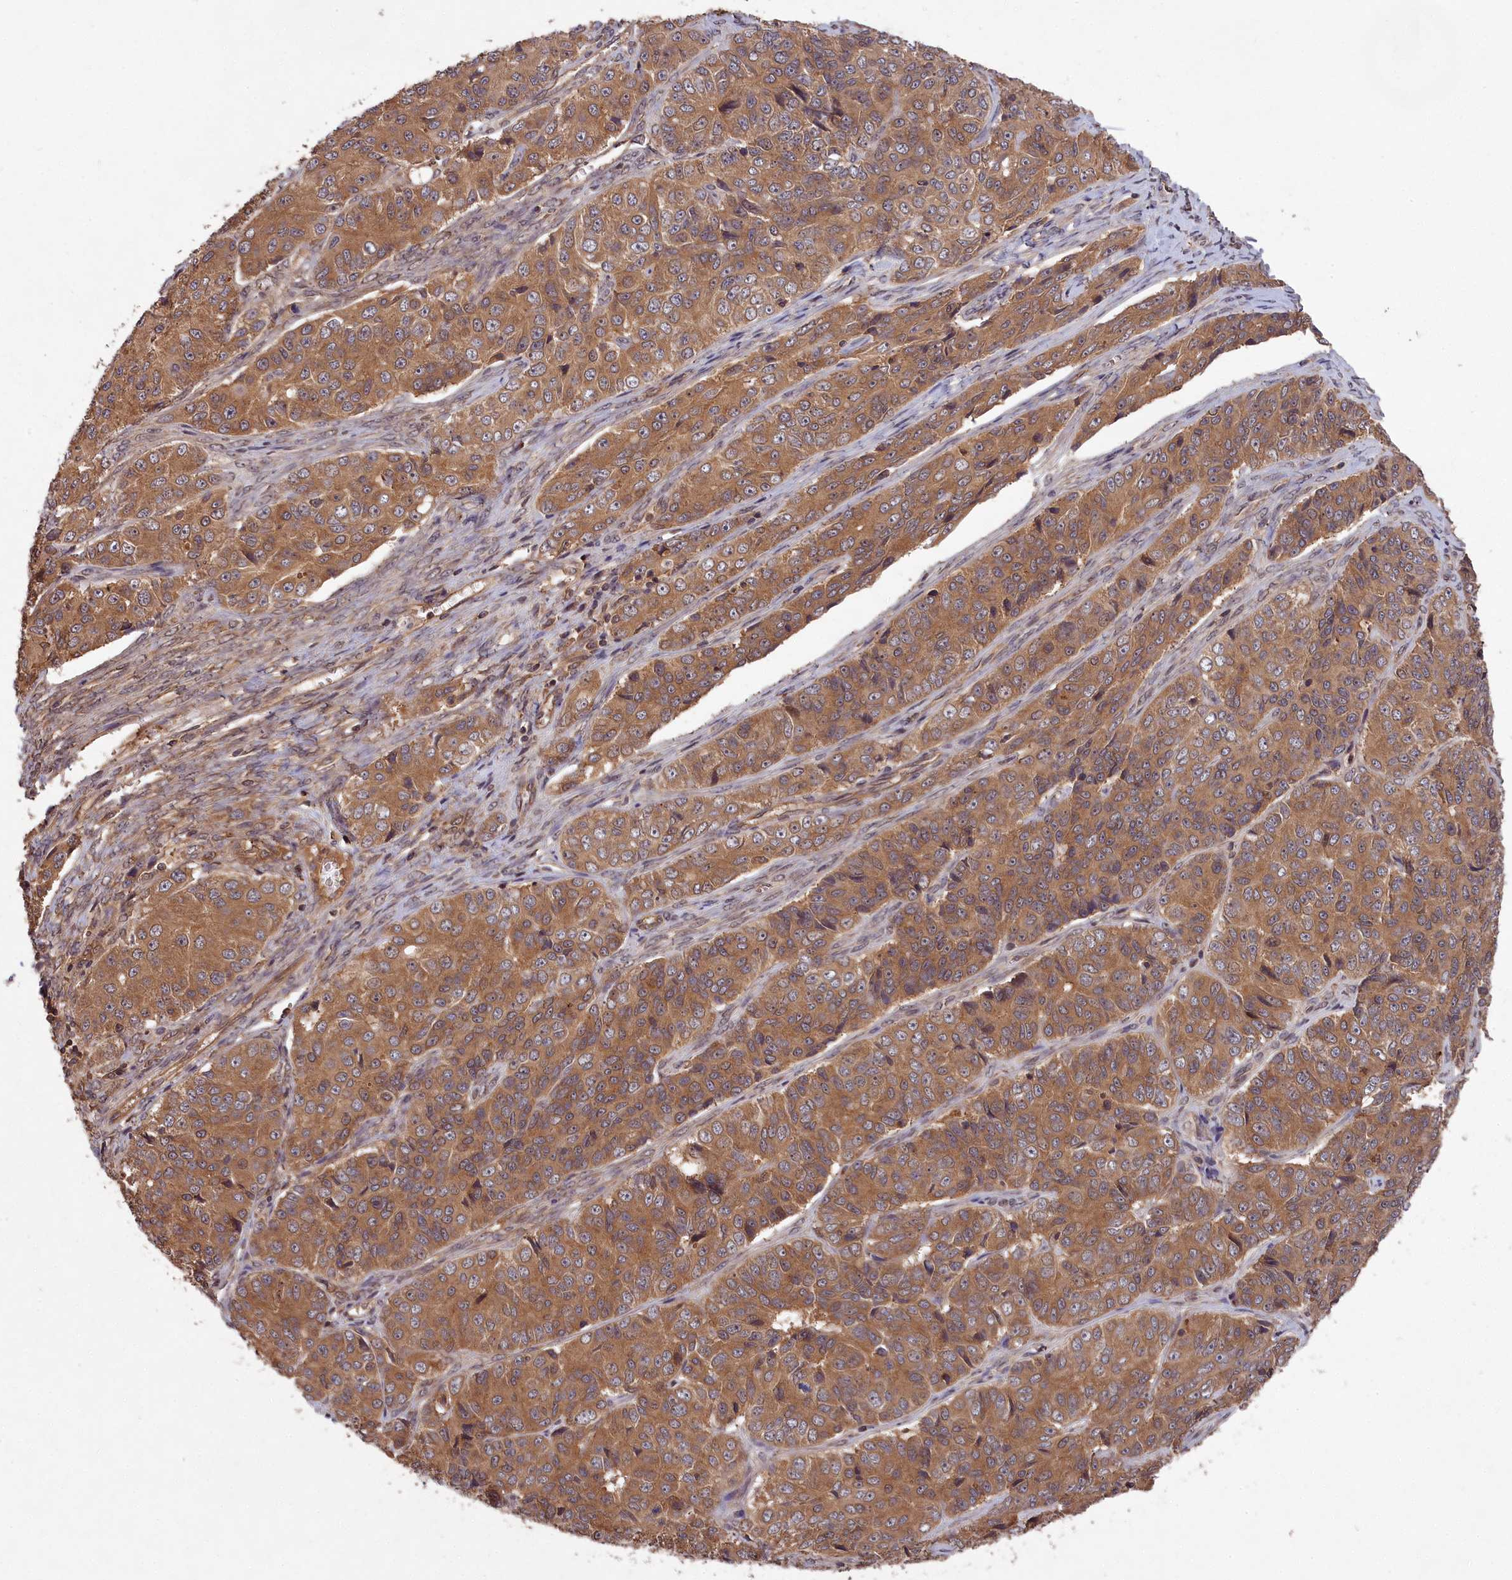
{"staining": {"intensity": "moderate", "quantity": ">75%", "location": "cytoplasmic/membranous"}, "tissue": "ovarian cancer", "cell_type": "Tumor cells", "image_type": "cancer", "snomed": [{"axis": "morphology", "description": "Carcinoma, endometroid"}, {"axis": "topography", "description": "Ovary"}], "caption": "IHC of human ovarian cancer displays medium levels of moderate cytoplasmic/membranous positivity in about >75% of tumor cells.", "gene": "CHAC1", "patient": {"sex": "female", "age": 51}}